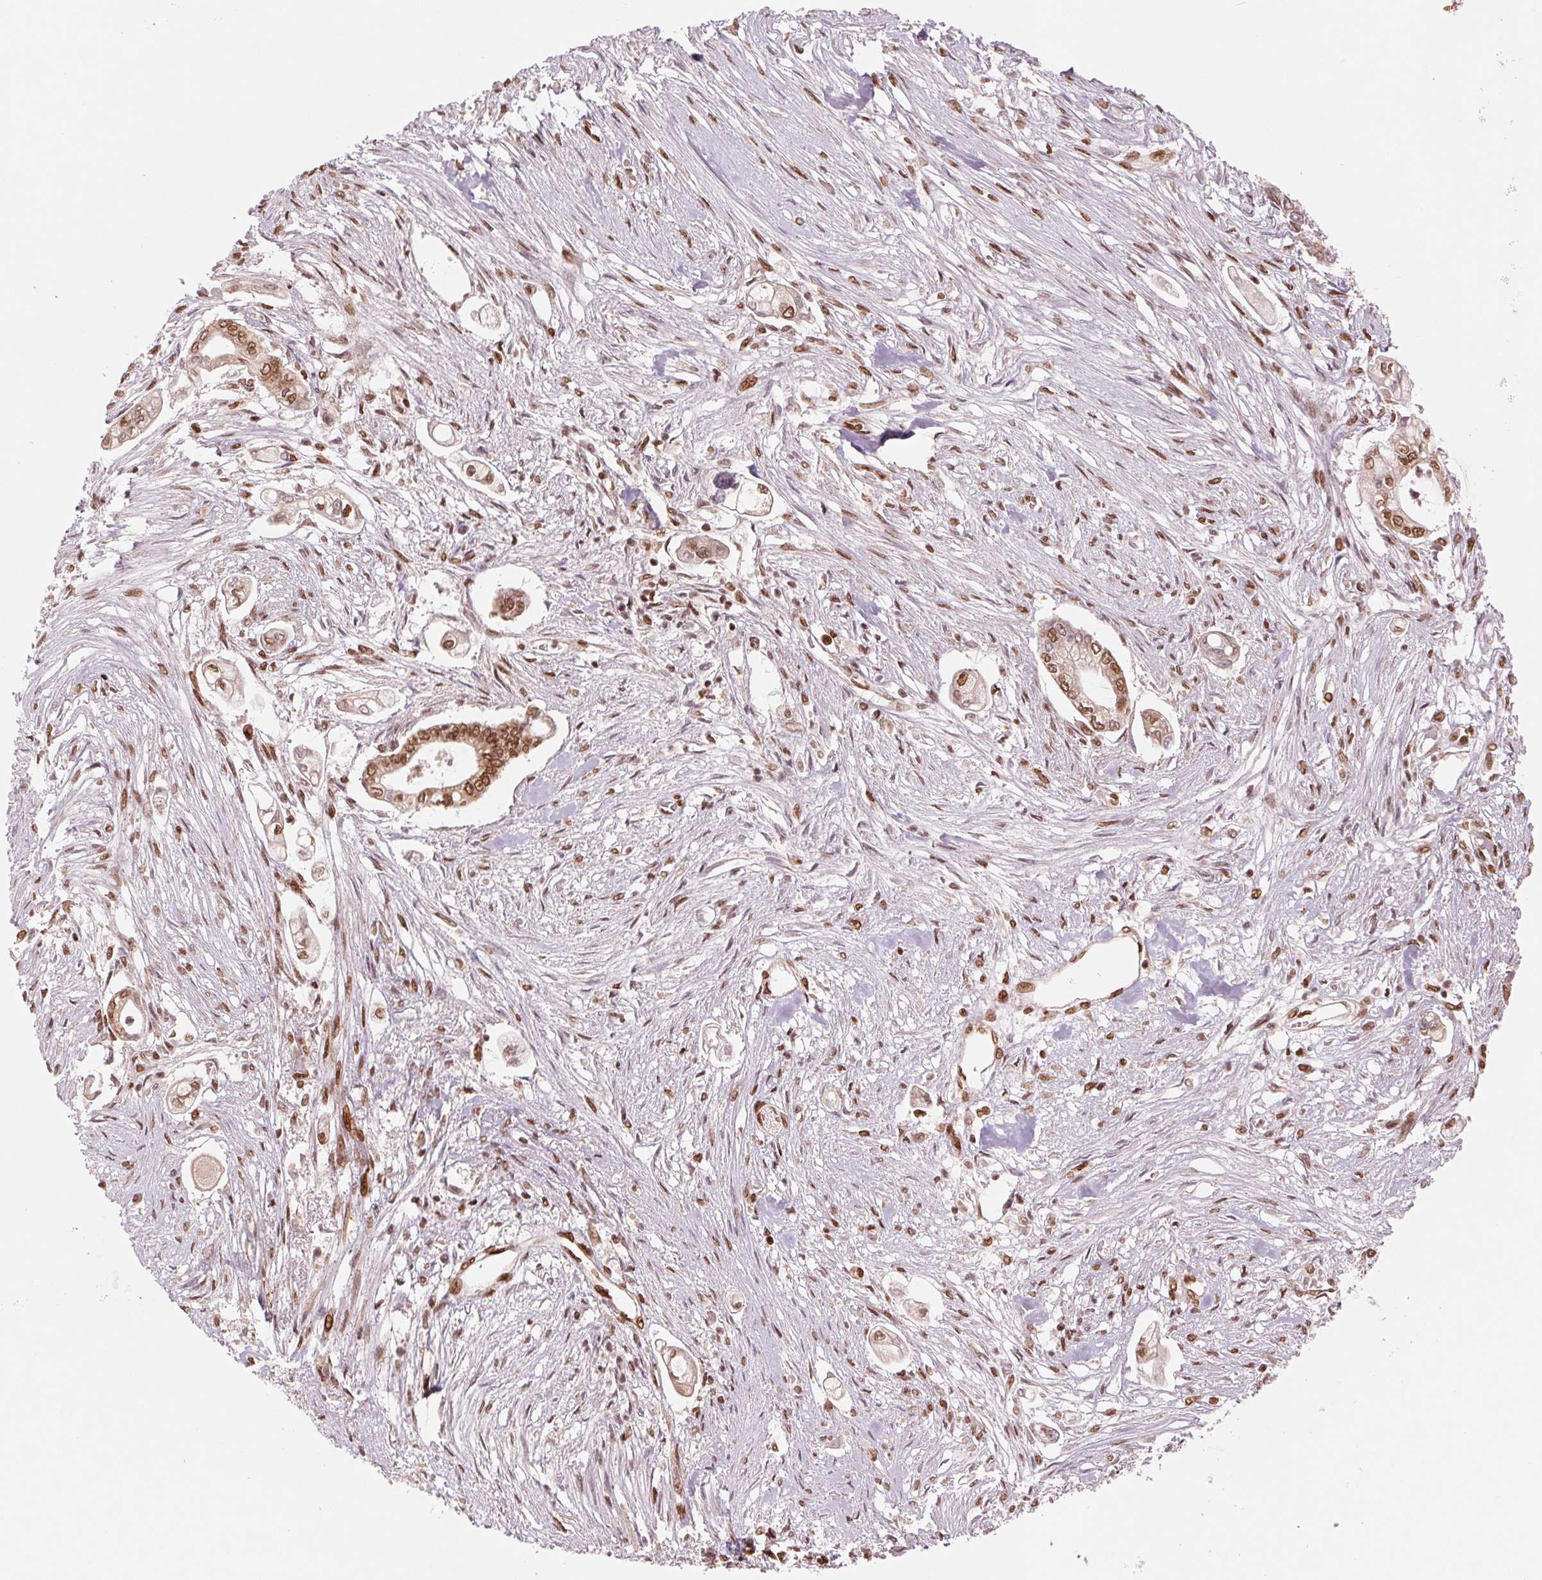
{"staining": {"intensity": "moderate", "quantity": ">75%", "location": "nuclear"}, "tissue": "pancreatic cancer", "cell_type": "Tumor cells", "image_type": "cancer", "snomed": [{"axis": "morphology", "description": "Adenocarcinoma, NOS"}, {"axis": "topography", "description": "Pancreas"}], "caption": "This micrograph shows pancreatic adenocarcinoma stained with IHC to label a protein in brown. The nuclear of tumor cells show moderate positivity for the protein. Nuclei are counter-stained blue.", "gene": "TTLL9", "patient": {"sex": "female", "age": 69}}